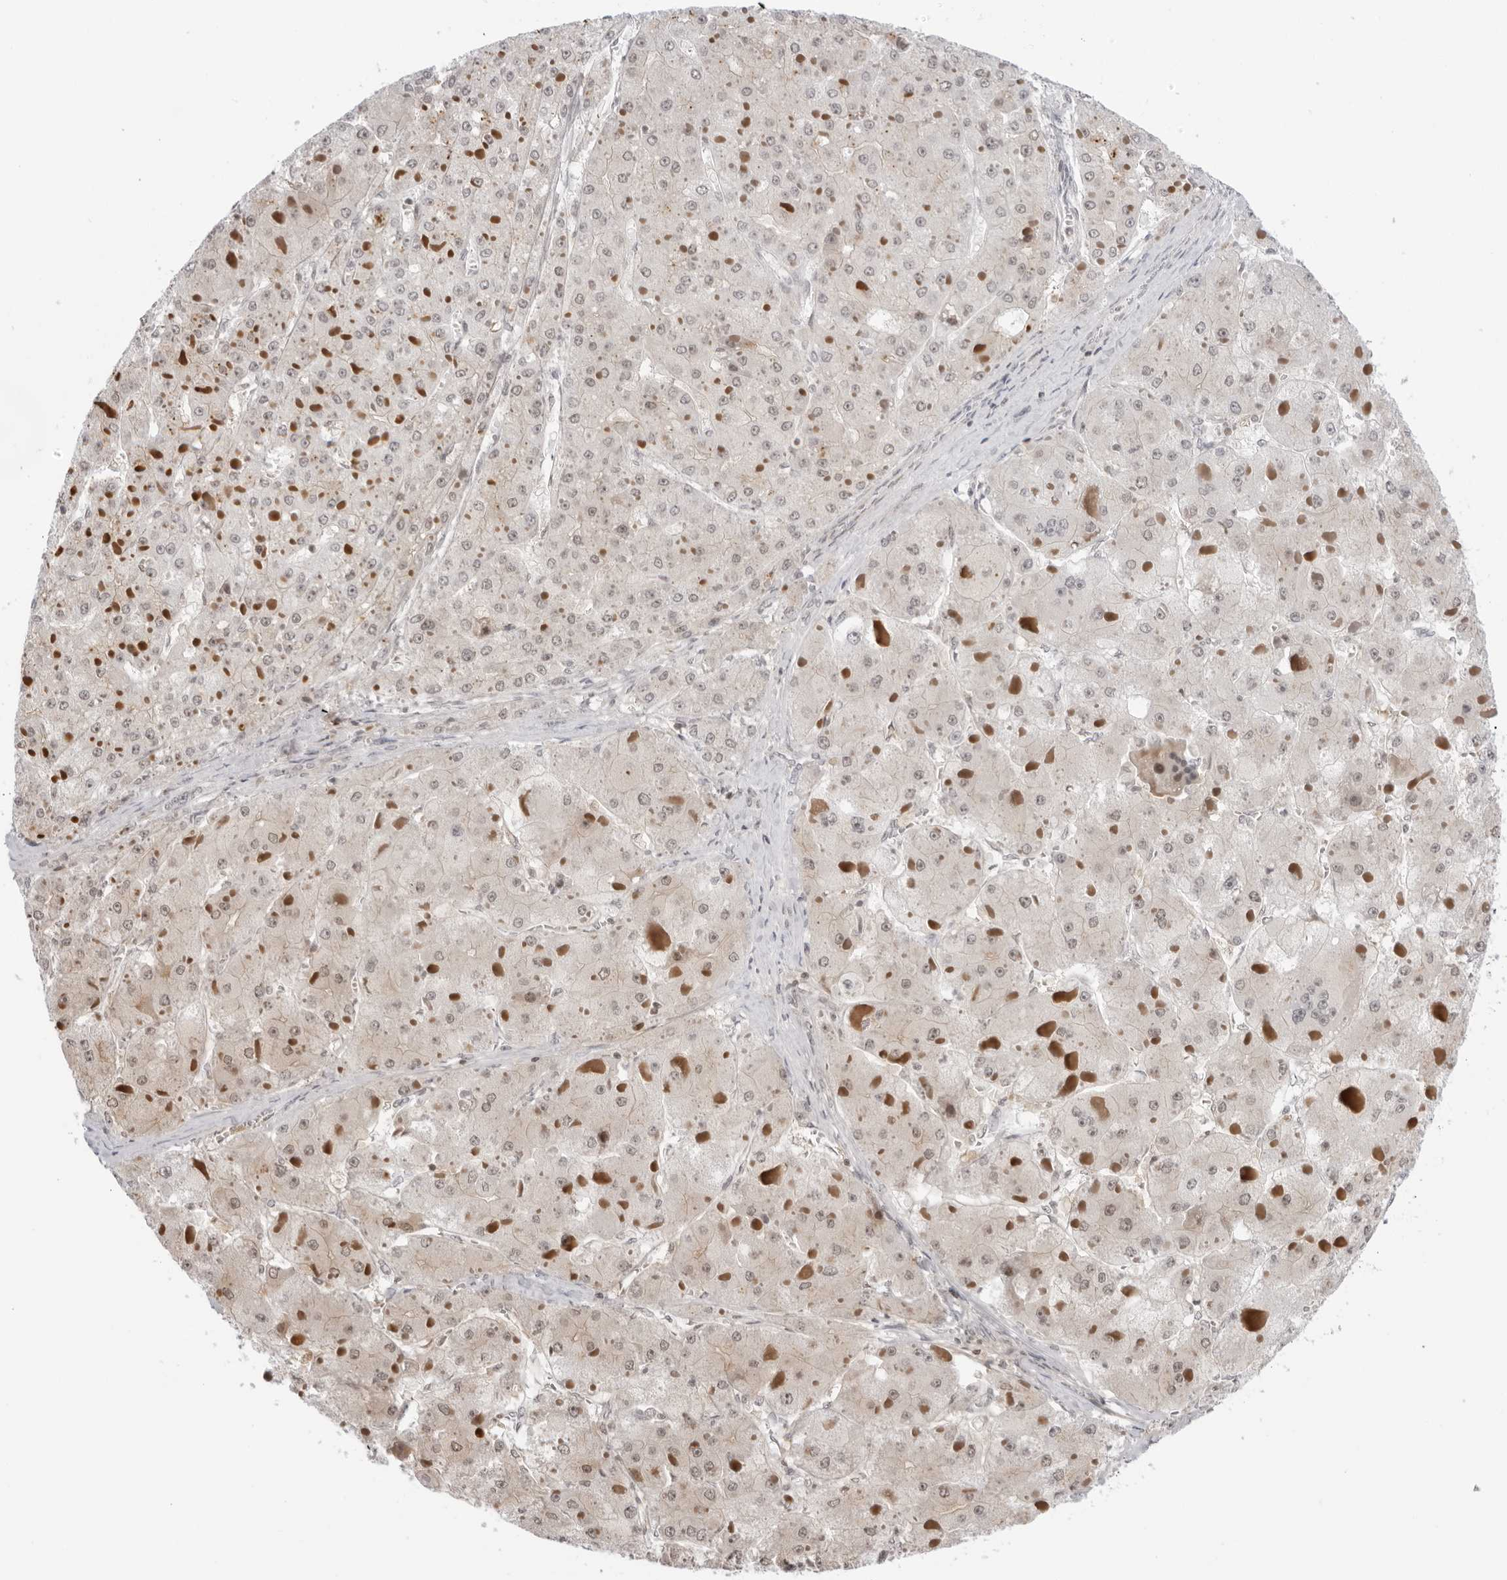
{"staining": {"intensity": "negative", "quantity": "none", "location": "none"}, "tissue": "liver cancer", "cell_type": "Tumor cells", "image_type": "cancer", "snomed": [{"axis": "morphology", "description": "Carcinoma, Hepatocellular, NOS"}, {"axis": "topography", "description": "Liver"}], "caption": "The photomicrograph displays no staining of tumor cells in liver cancer (hepatocellular carcinoma). The staining is performed using DAB brown chromogen with nuclei counter-stained in using hematoxylin.", "gene": "RNF146", "patient": {"sex": "female", "age": 73}}